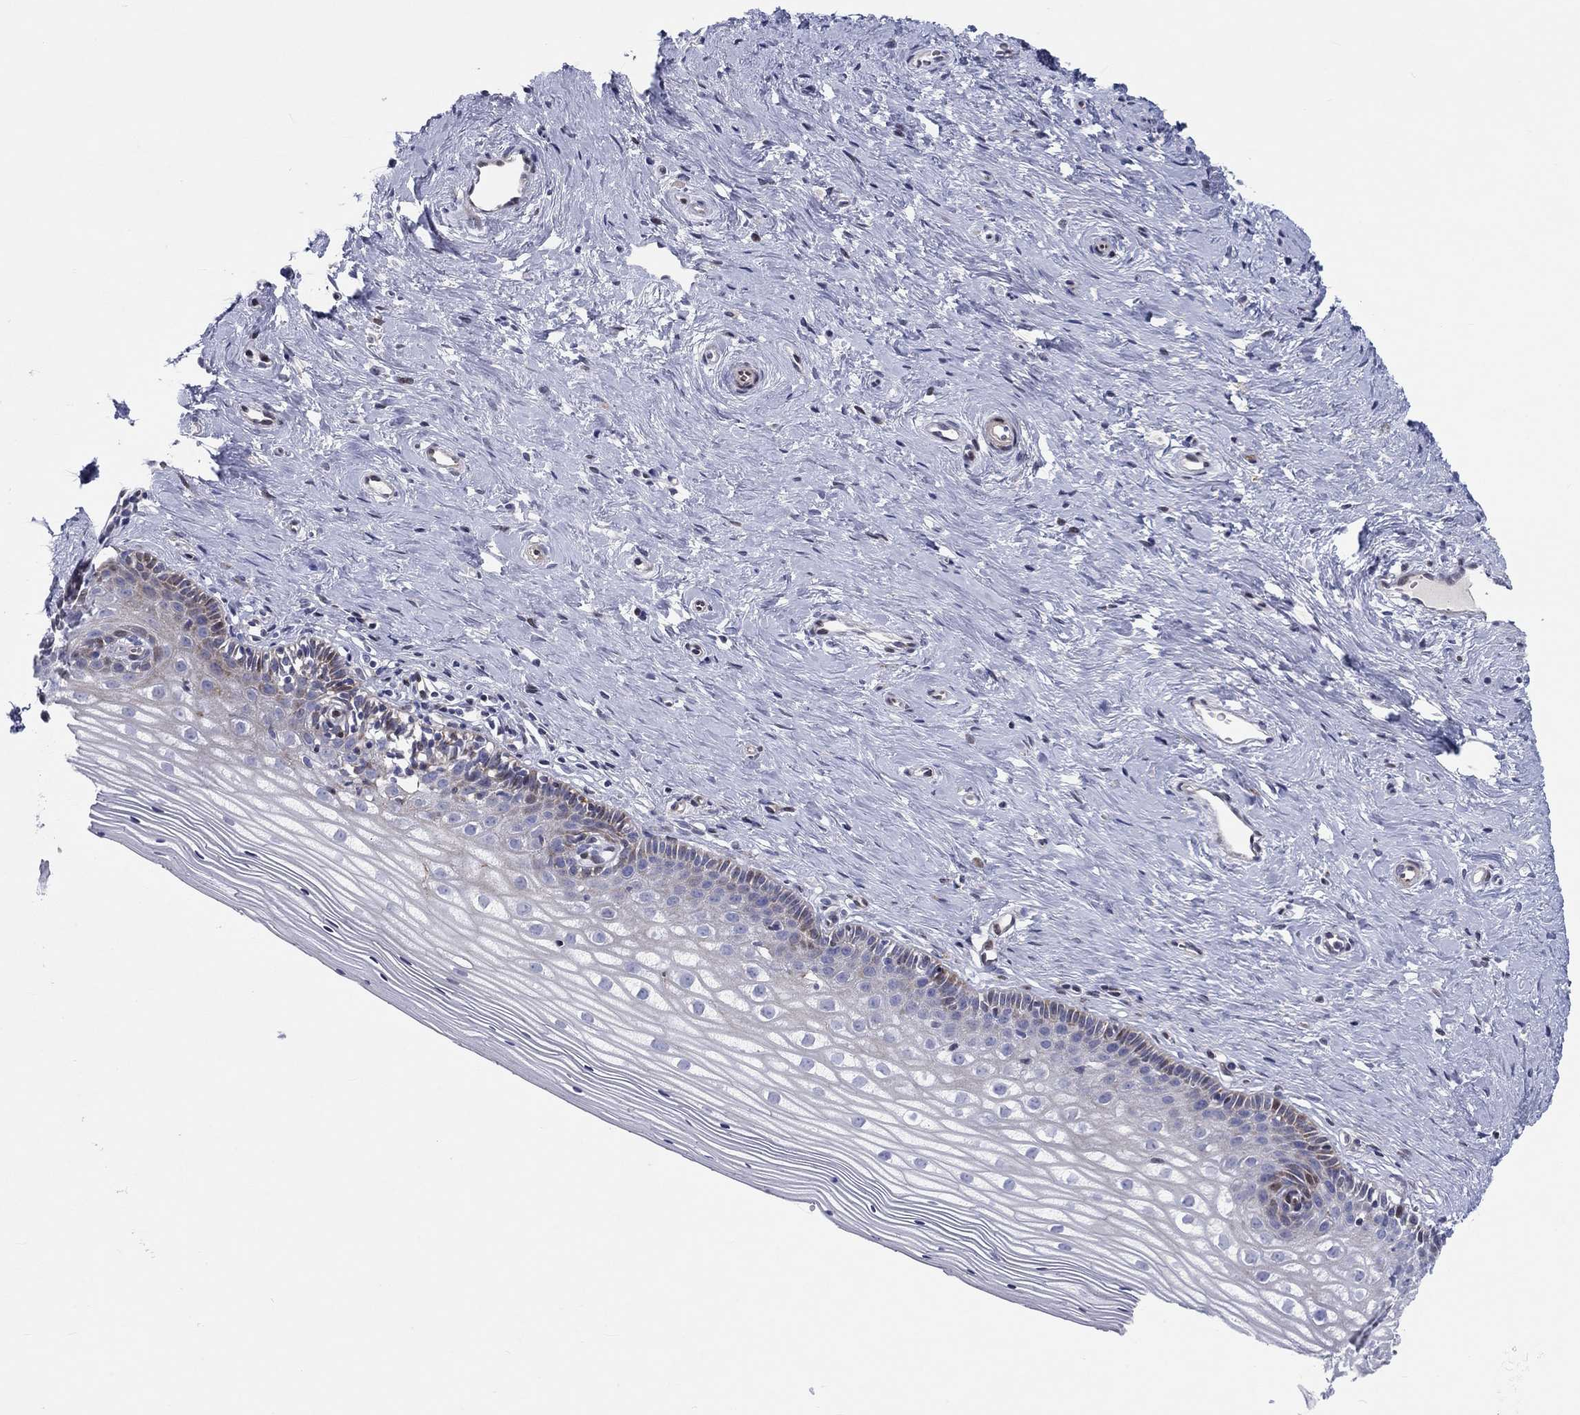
{"staining": {"intensity": "negative", "quantity": "none", "location": "none"}, "tissue": "cervix", "cell_type": "Glandular cells", "image_type": "normal", "snomed": [{"axis": "morphology", "description": "Normal tissue, NOS"}, {"axis": "topography", "description": "Cervix"}], "caption": "DAB immunohistochemical staining of unremarkable human cervix reveals no significant expression in glandular cells.", "gene": "ARHGAP36", "patient": {"sex": "female", "age": 40}}